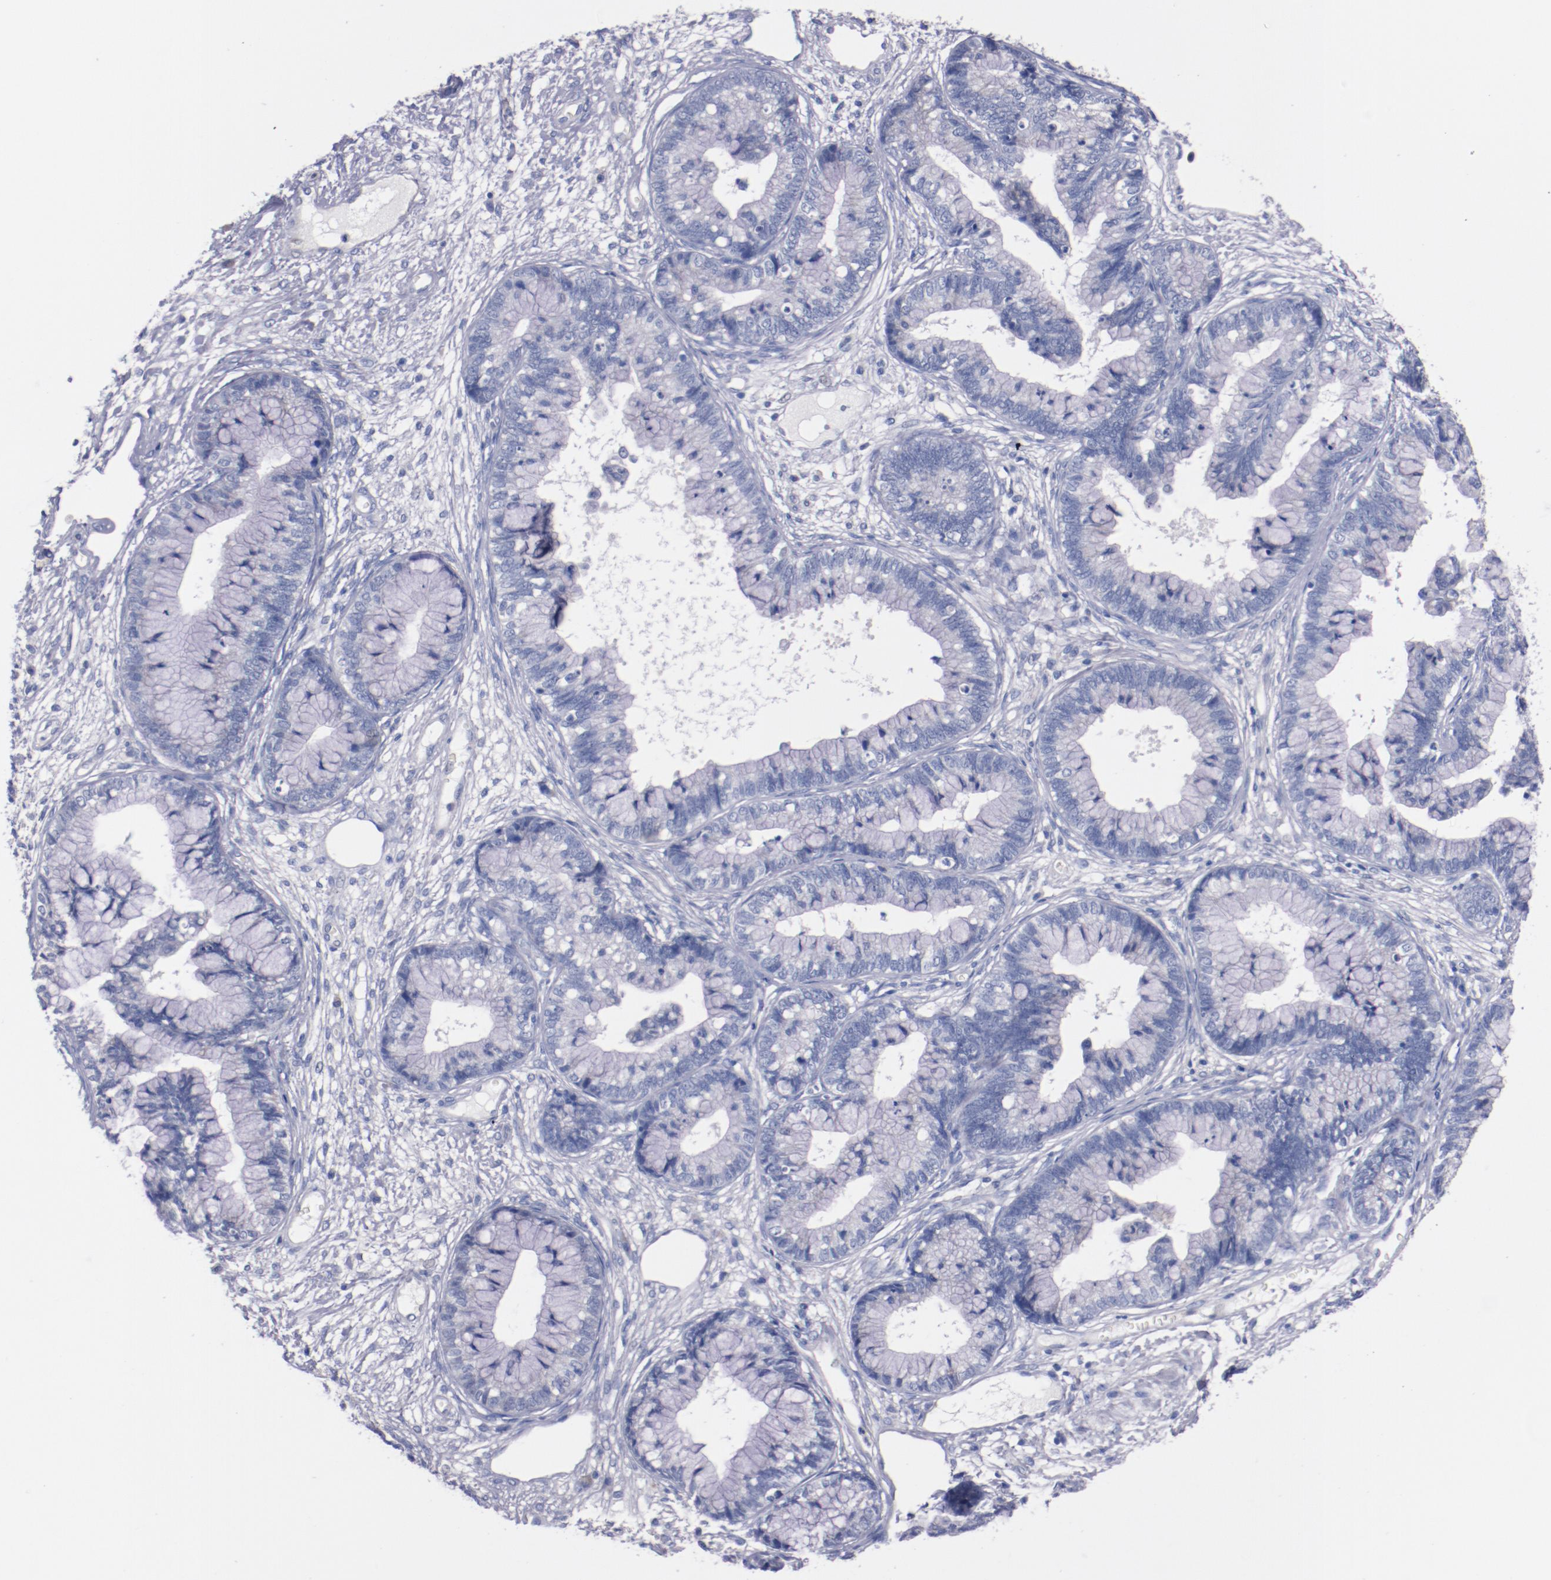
{"staining": {"intensity": "negative", "quantity": "none", "location": "none"}, "tissue": "cervical cancer", "cell_type": "Tumor cells", "image_type": "cancer", "snomed": [{"axis": "morphology", "description": "Adenocarcinoma, NOS"}, {"axis": "topography", "description": "Cervix"}], "caption": "Cervical cancer stained for a protein using immunohistochemistry (IHC) reveals no staining tumor cells.", "gene": "CNTNAP2", "patient": {"sex": "female", "age": 44}}